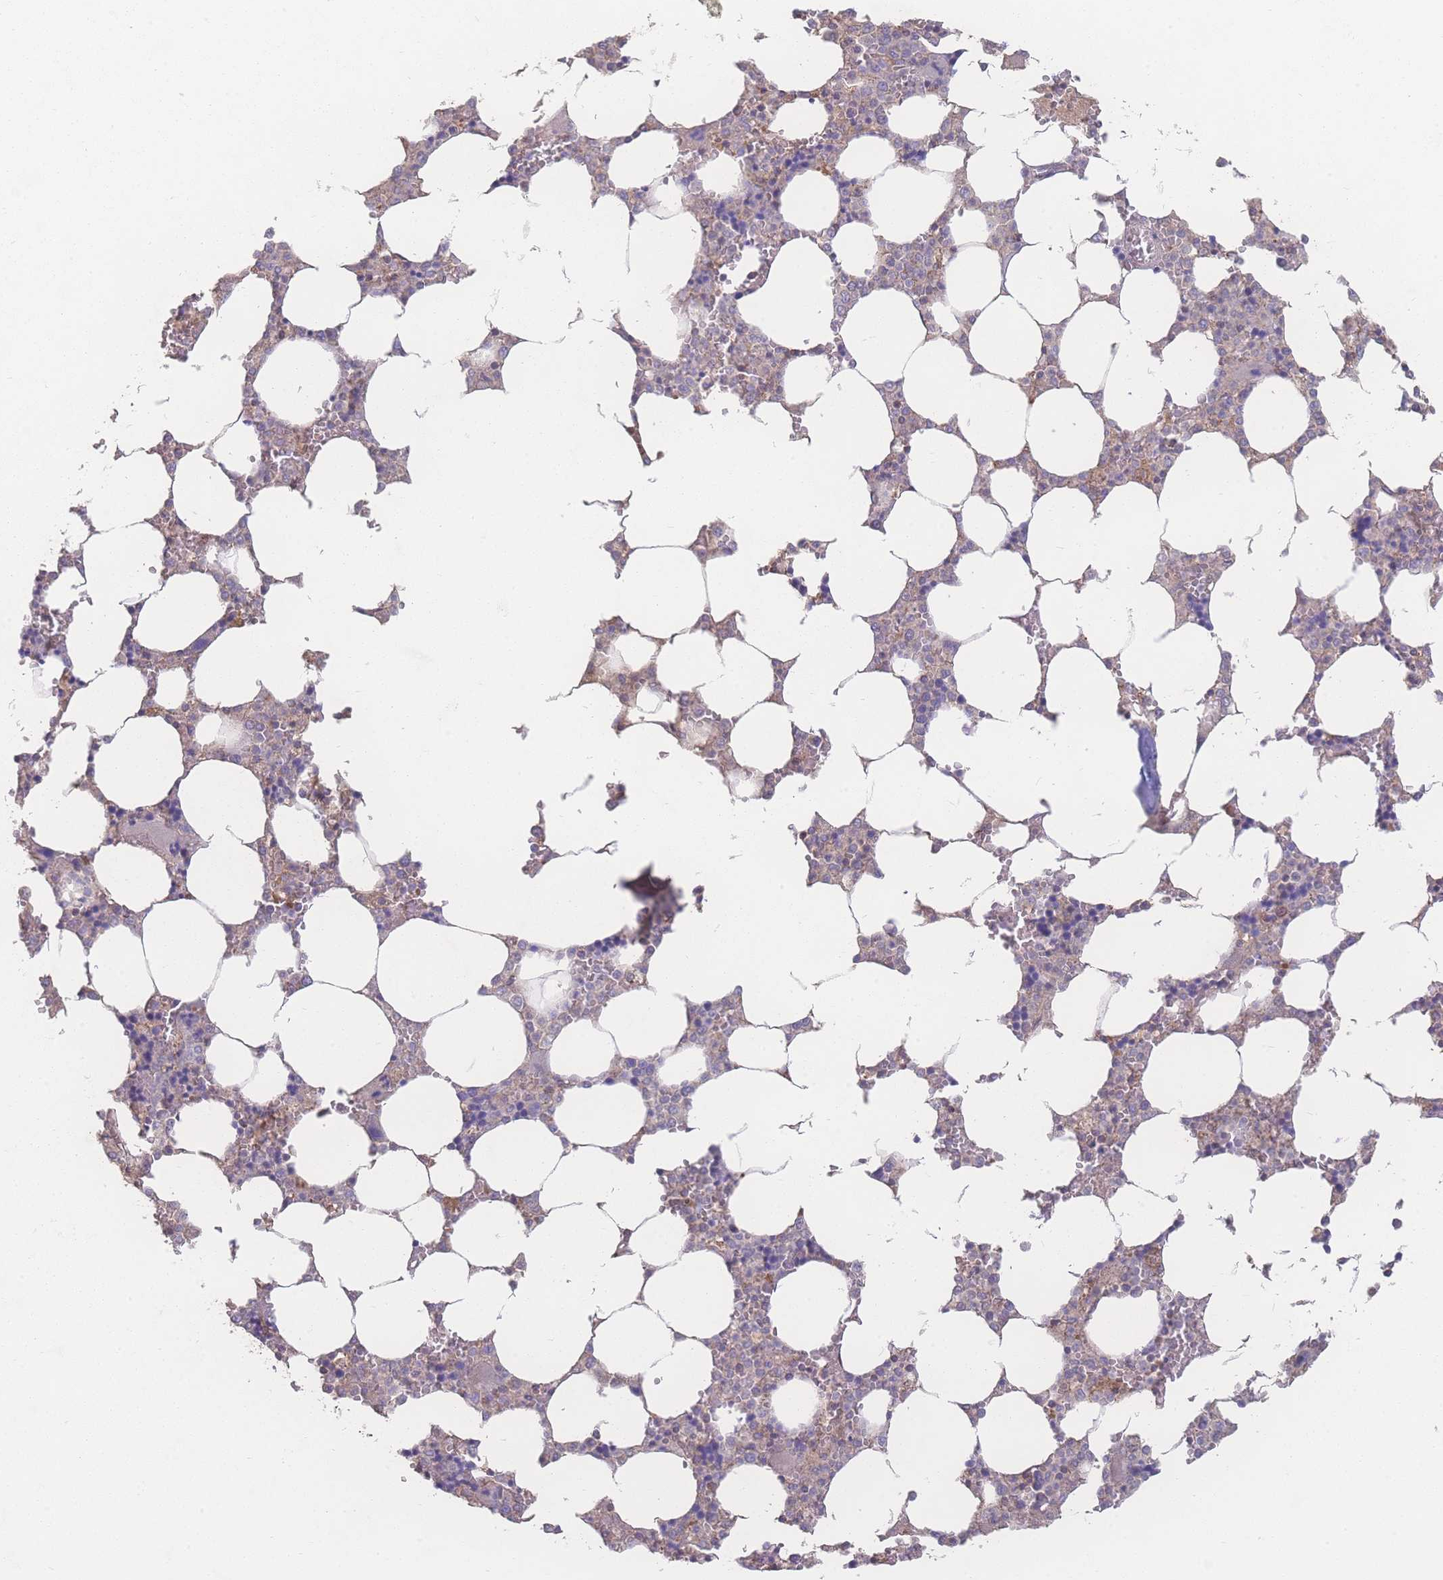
{"staining": {"intensity": "negative", "quantity": "none", "location": "none"}, "tissue": "bone marrow", "cell_type": "Hematopoietic cells", "image_type": "normal", "snomed": [{"axis": "morphology", "description": "Normal tissue, NOS"}, {"axis": "topography", "description": "Bone marrow"}], "caption": "The histopathology image displays no significant staining in hematopoietic cells of bone marrow.", "gene": "GIPR", "patient": {"sex": "male", "age": 64}}